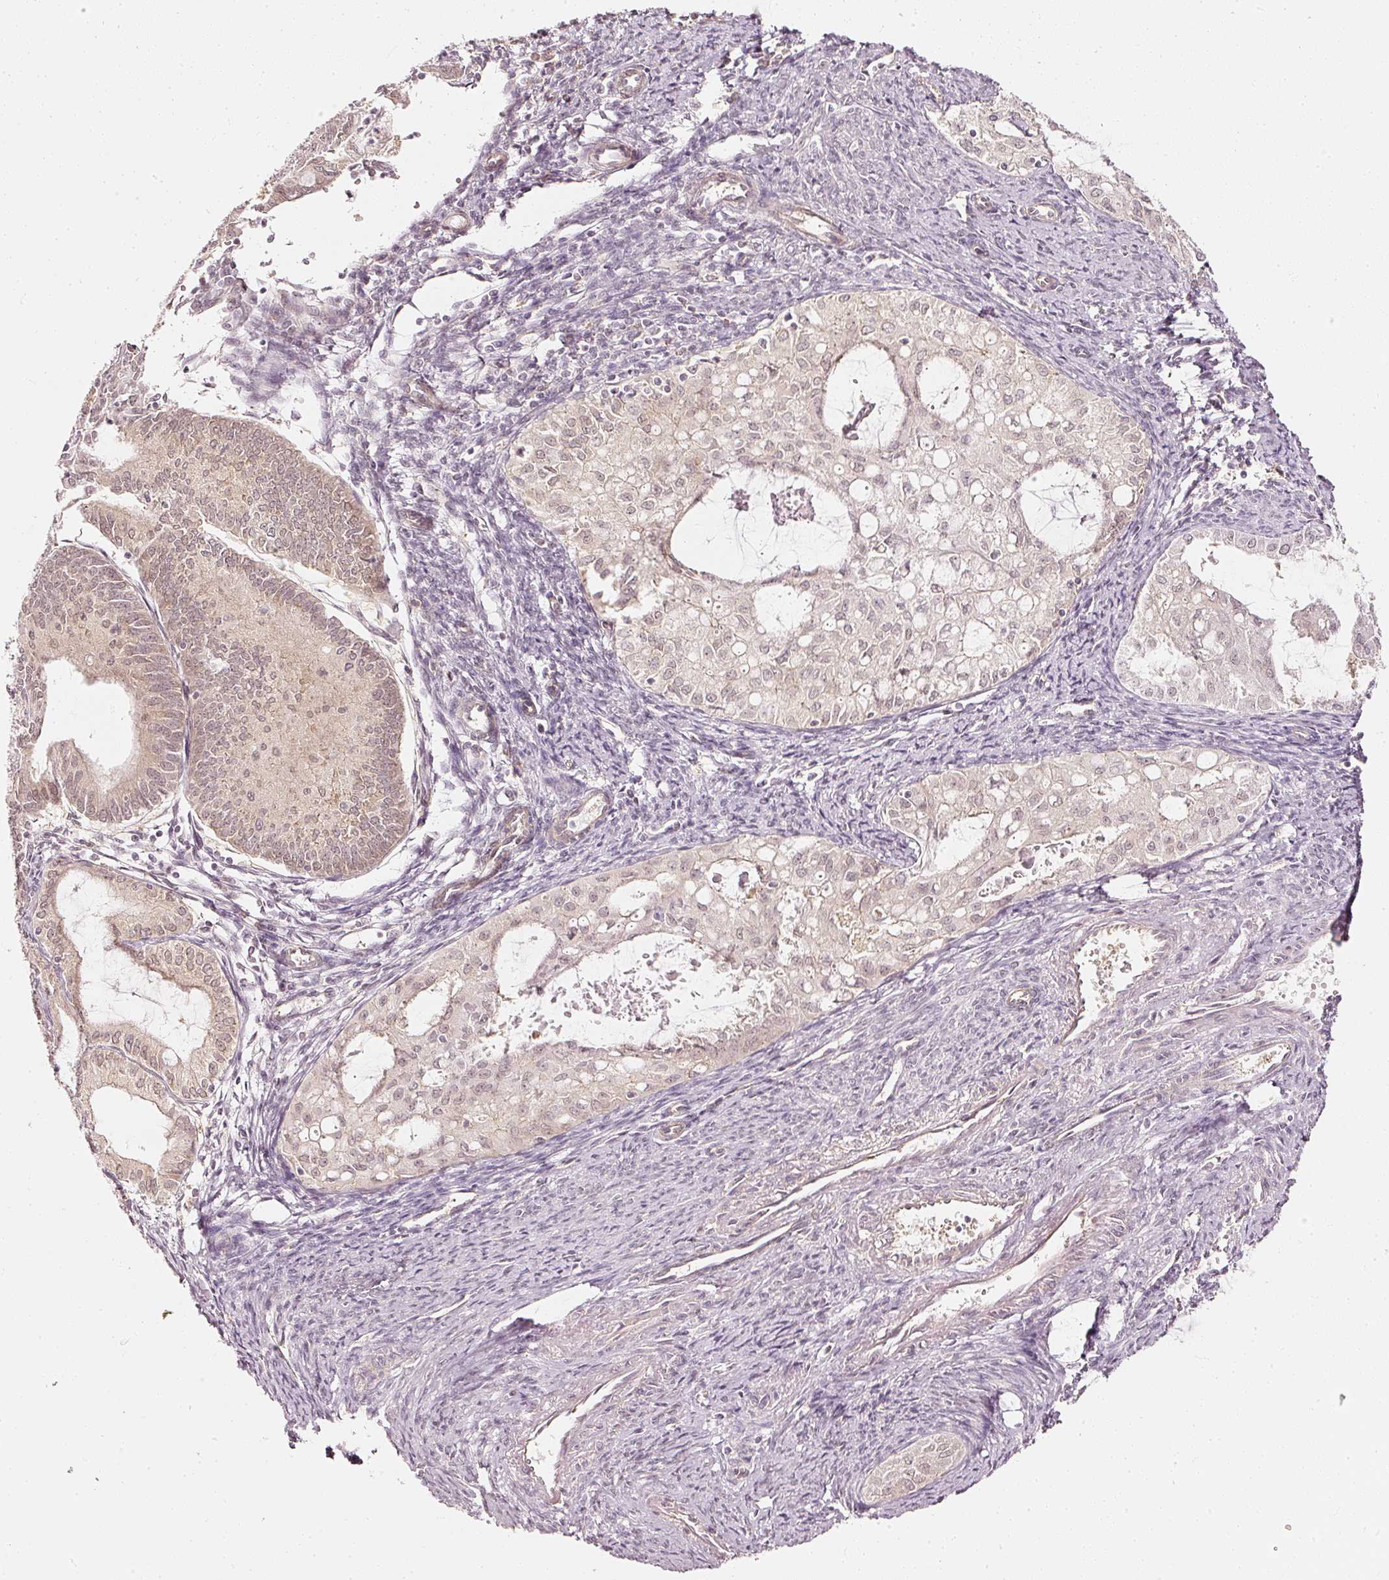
{"staining": {"intensity": "negative", "quantity": "none", "location": "none"}, "tissue": "endometrial cancer", "cell_type": "Tumor cells", "image_type": "cancer", "snomed": [{"axis": "morphology", "description": "Adenocarcinoma, NOS"}, {"axis": "topography", "description": "Endometrium"}], "caption": "Immunohistochemical staining of endometrial adenocarcinoma shows no significant expression in tumor cells.", "gene": "DRD2", "patient": {"sex": "female", "age": 70}}